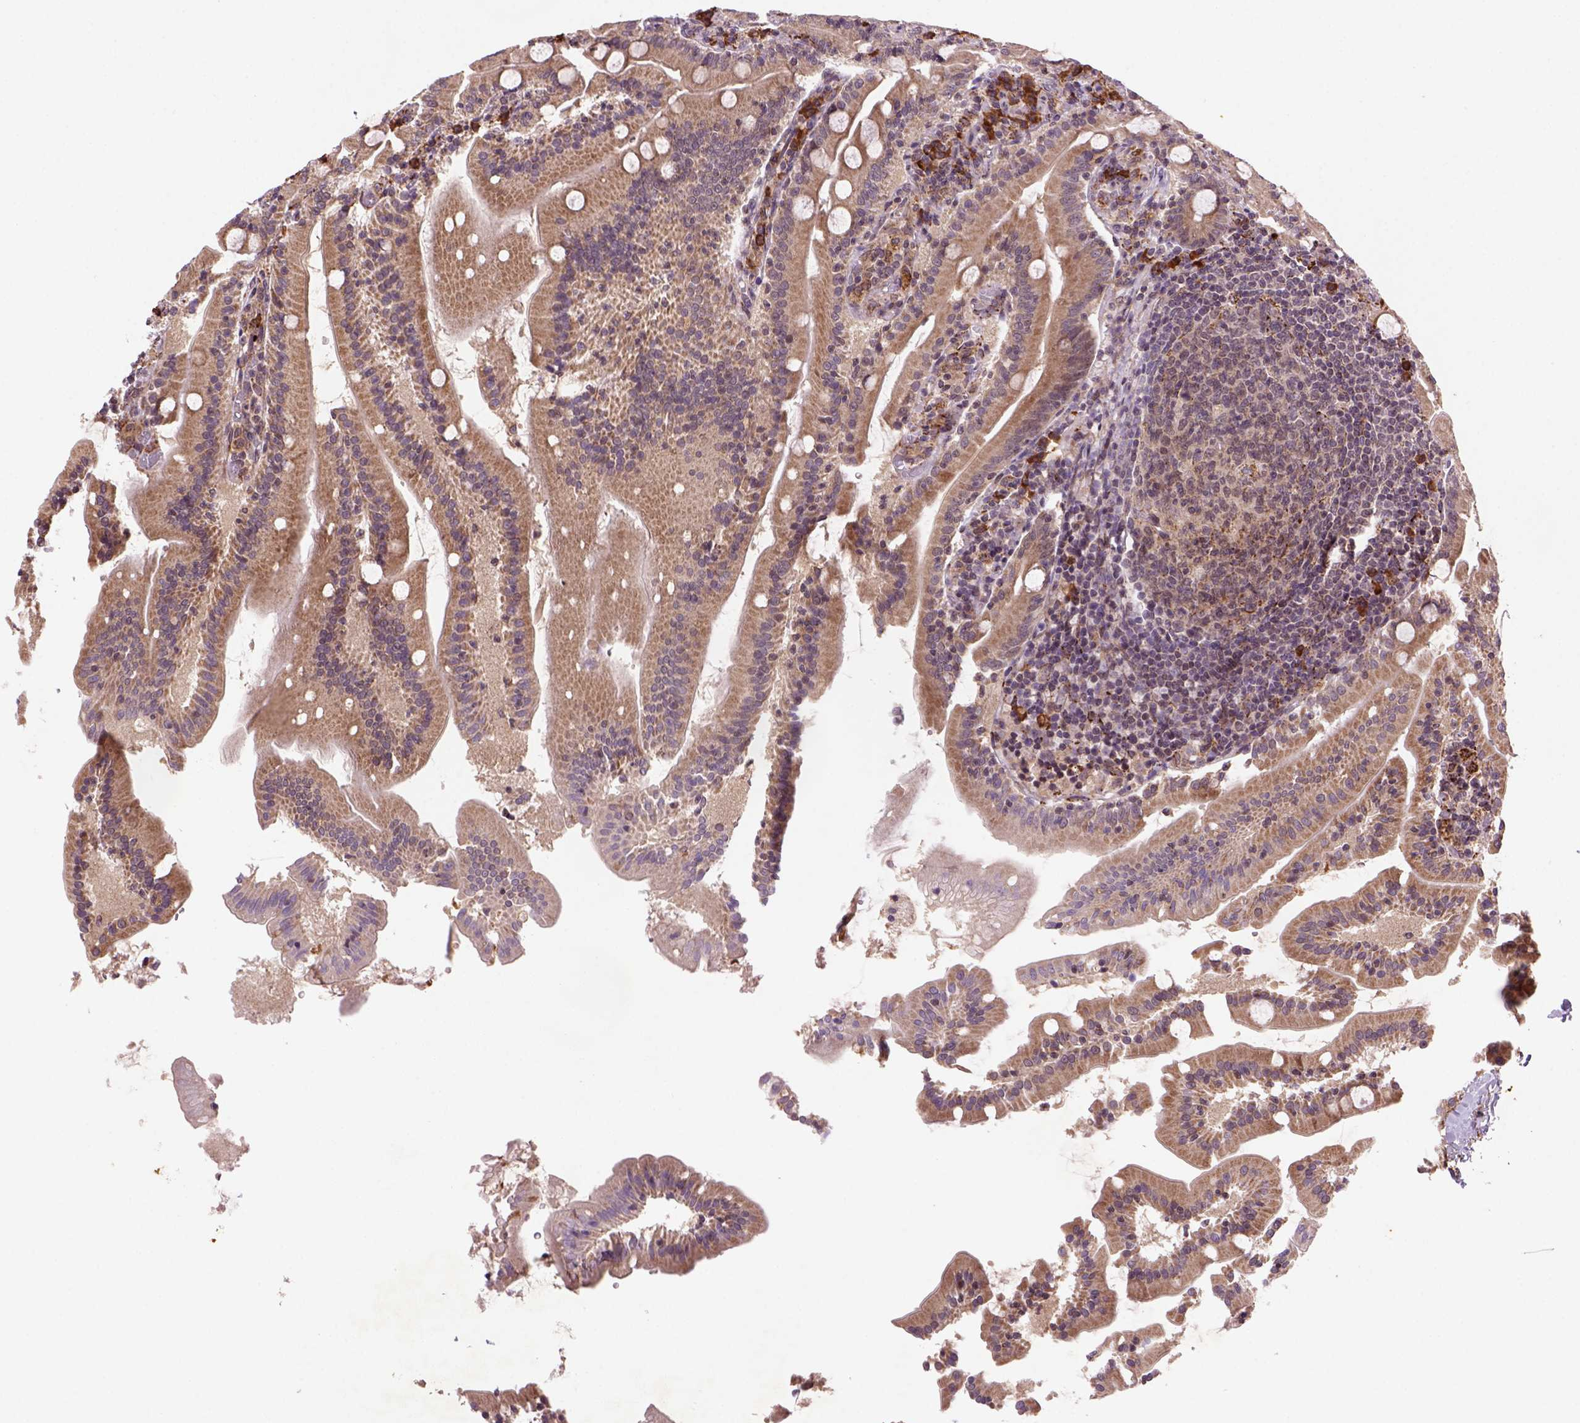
{"staining": {"intensity": "moderate", "quantity": ">75%", "location": "cytoplasmic/membranous"}, "tissue": "small intestine", "cell_type": "Glandular cells", "image_type": "normal", "snomed": [{"axis": "morphology", "description": "Normal tissue, NOS"}, {"axis": "topography", "description": "Small intestine"}], "caption": "Brown immunohistochemical staining in unremarkable small intestine reveals moderate cytoplasmic/membranous staining in about >75% of glandular cells.", "gene": "FZD7", "patient": {"sex": "male", "age": 37}}